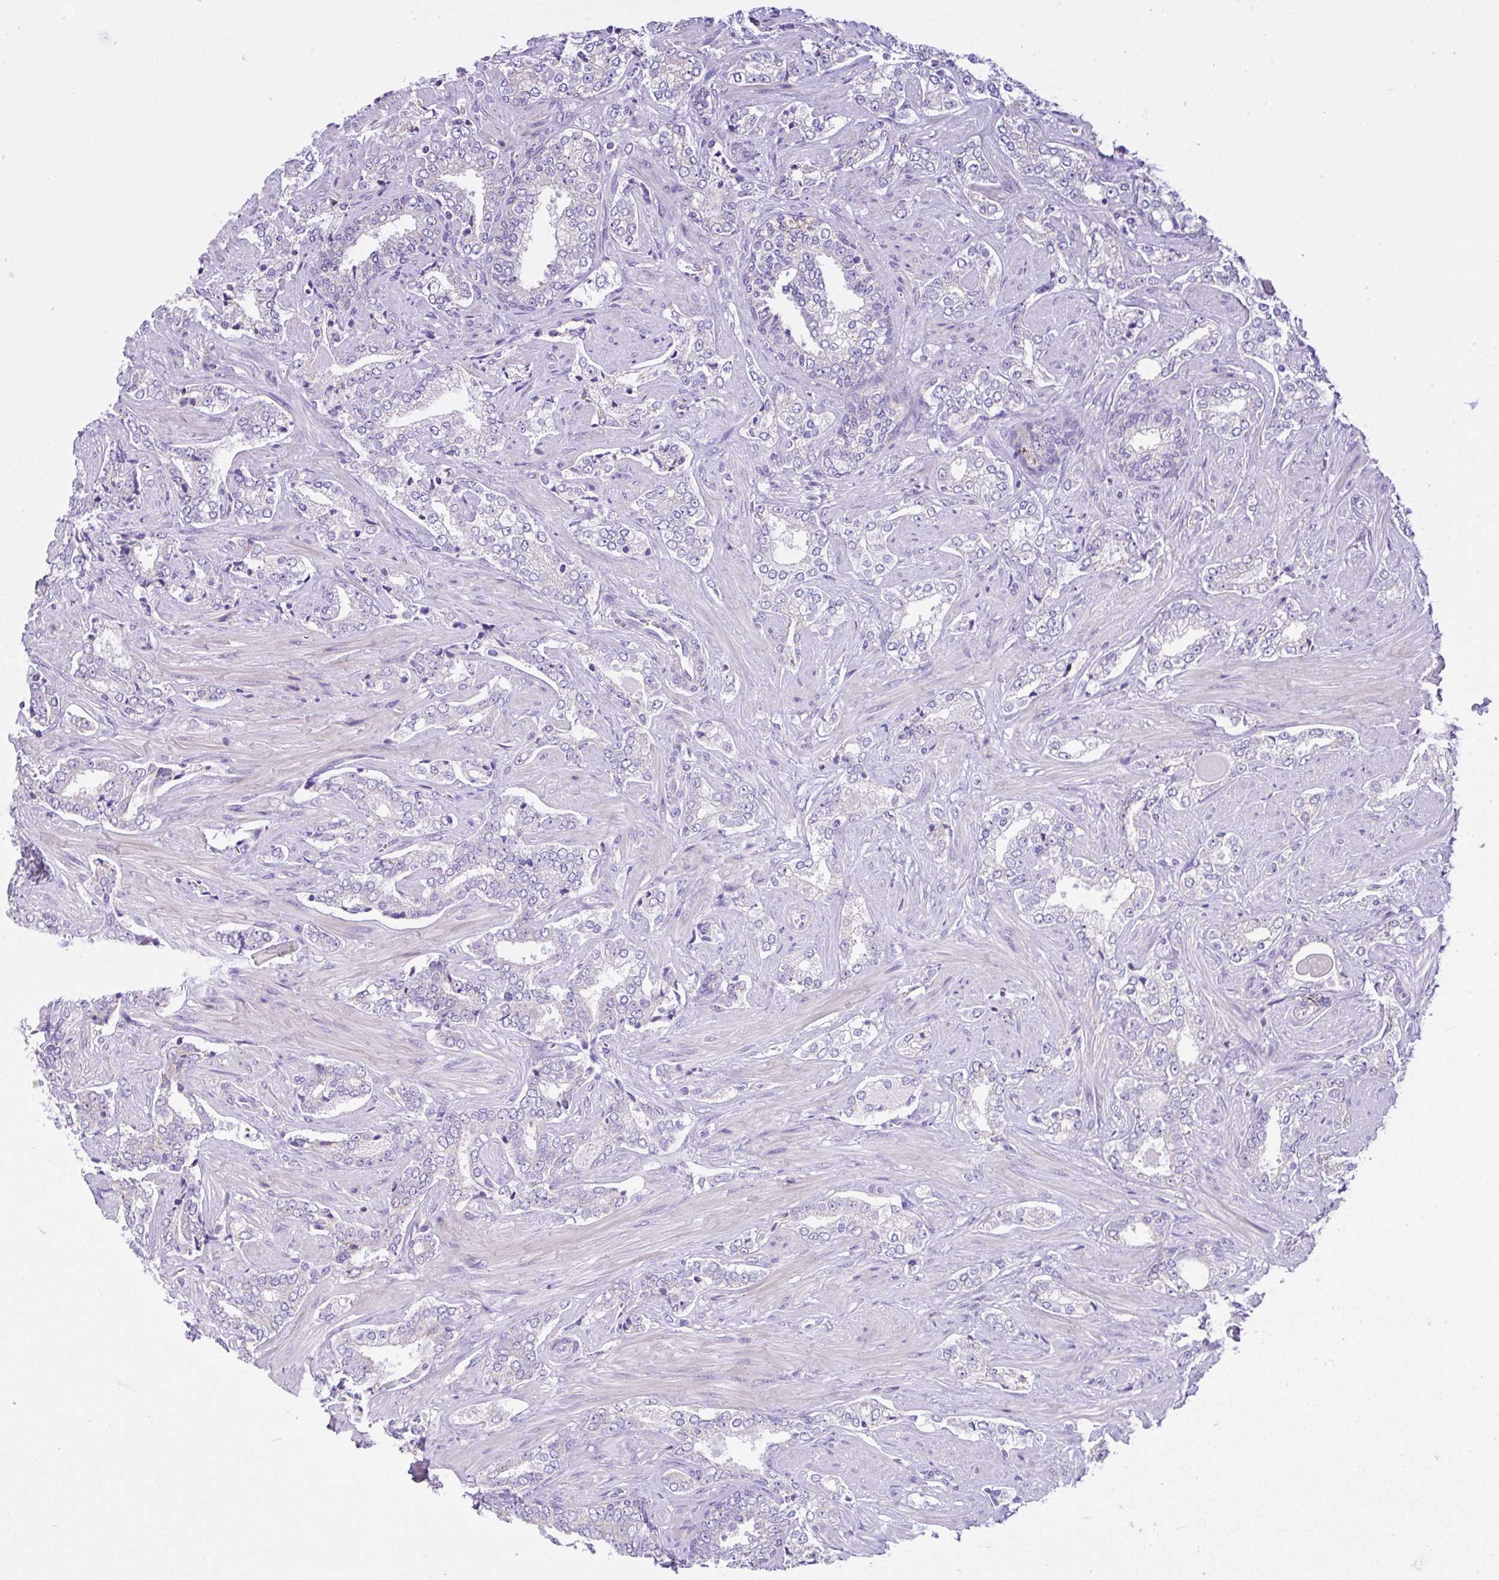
{"staining": {"intensity": "negative", "quantity": "none", "location": "none"}, "tissue": "prostate cancer", "cell_type": "Tumor cells", "image_type": "cancer", "snomed": [{"axis": "morphology", "description": "Adenocarcinoma, High grade"}, {"axis": "topography", "description": "Prostate"}], "caption": "This is a micrograph of IHC staining of prostate cancer, which shows no expression in tumor cells.", "gene": "CCDC142", "patient": {"sex": "male", "age": 60}}